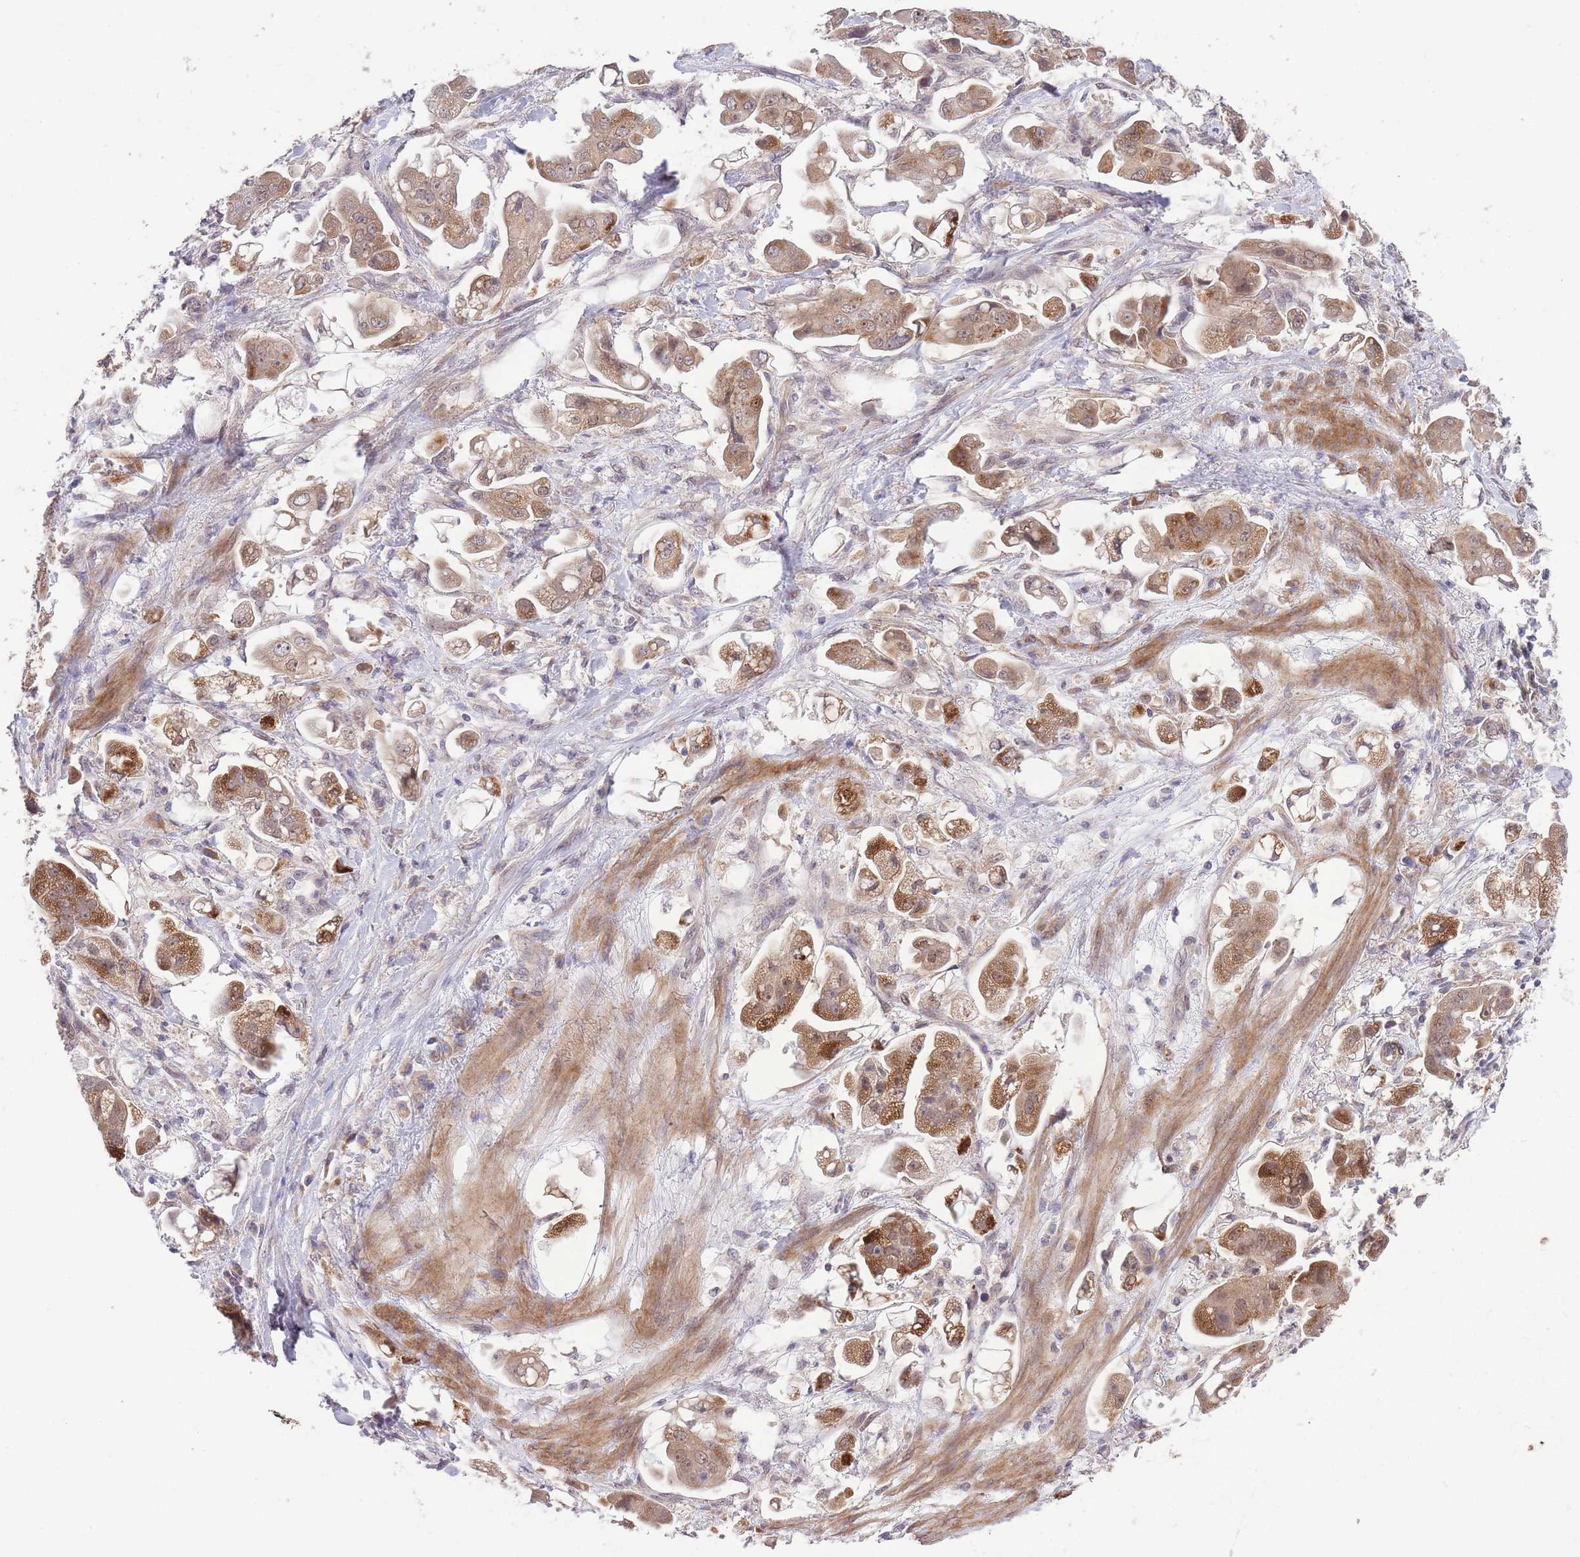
{"staining": {"intensity": "moderate", "quantity": ">75%", "location": "cytoplasmic/membranous"}, "tissue": "stomach cancer", "cell_type": "Tumor cells", "image_type": "cancer", "snomed": [{"axis": "morphology", "description": "Adenocarcinoma, NOS"}, {"axis": "topography", "description": "Stomach"}], "caption": "There is medium levels of moderate cytoplasmic/membranous staining in tumor cells of stomach cancer, as demonstrated by immunohistochemical staining (brown color).", "gene": "ELOA2", "patient": {"sex": "male", "age": 62}}